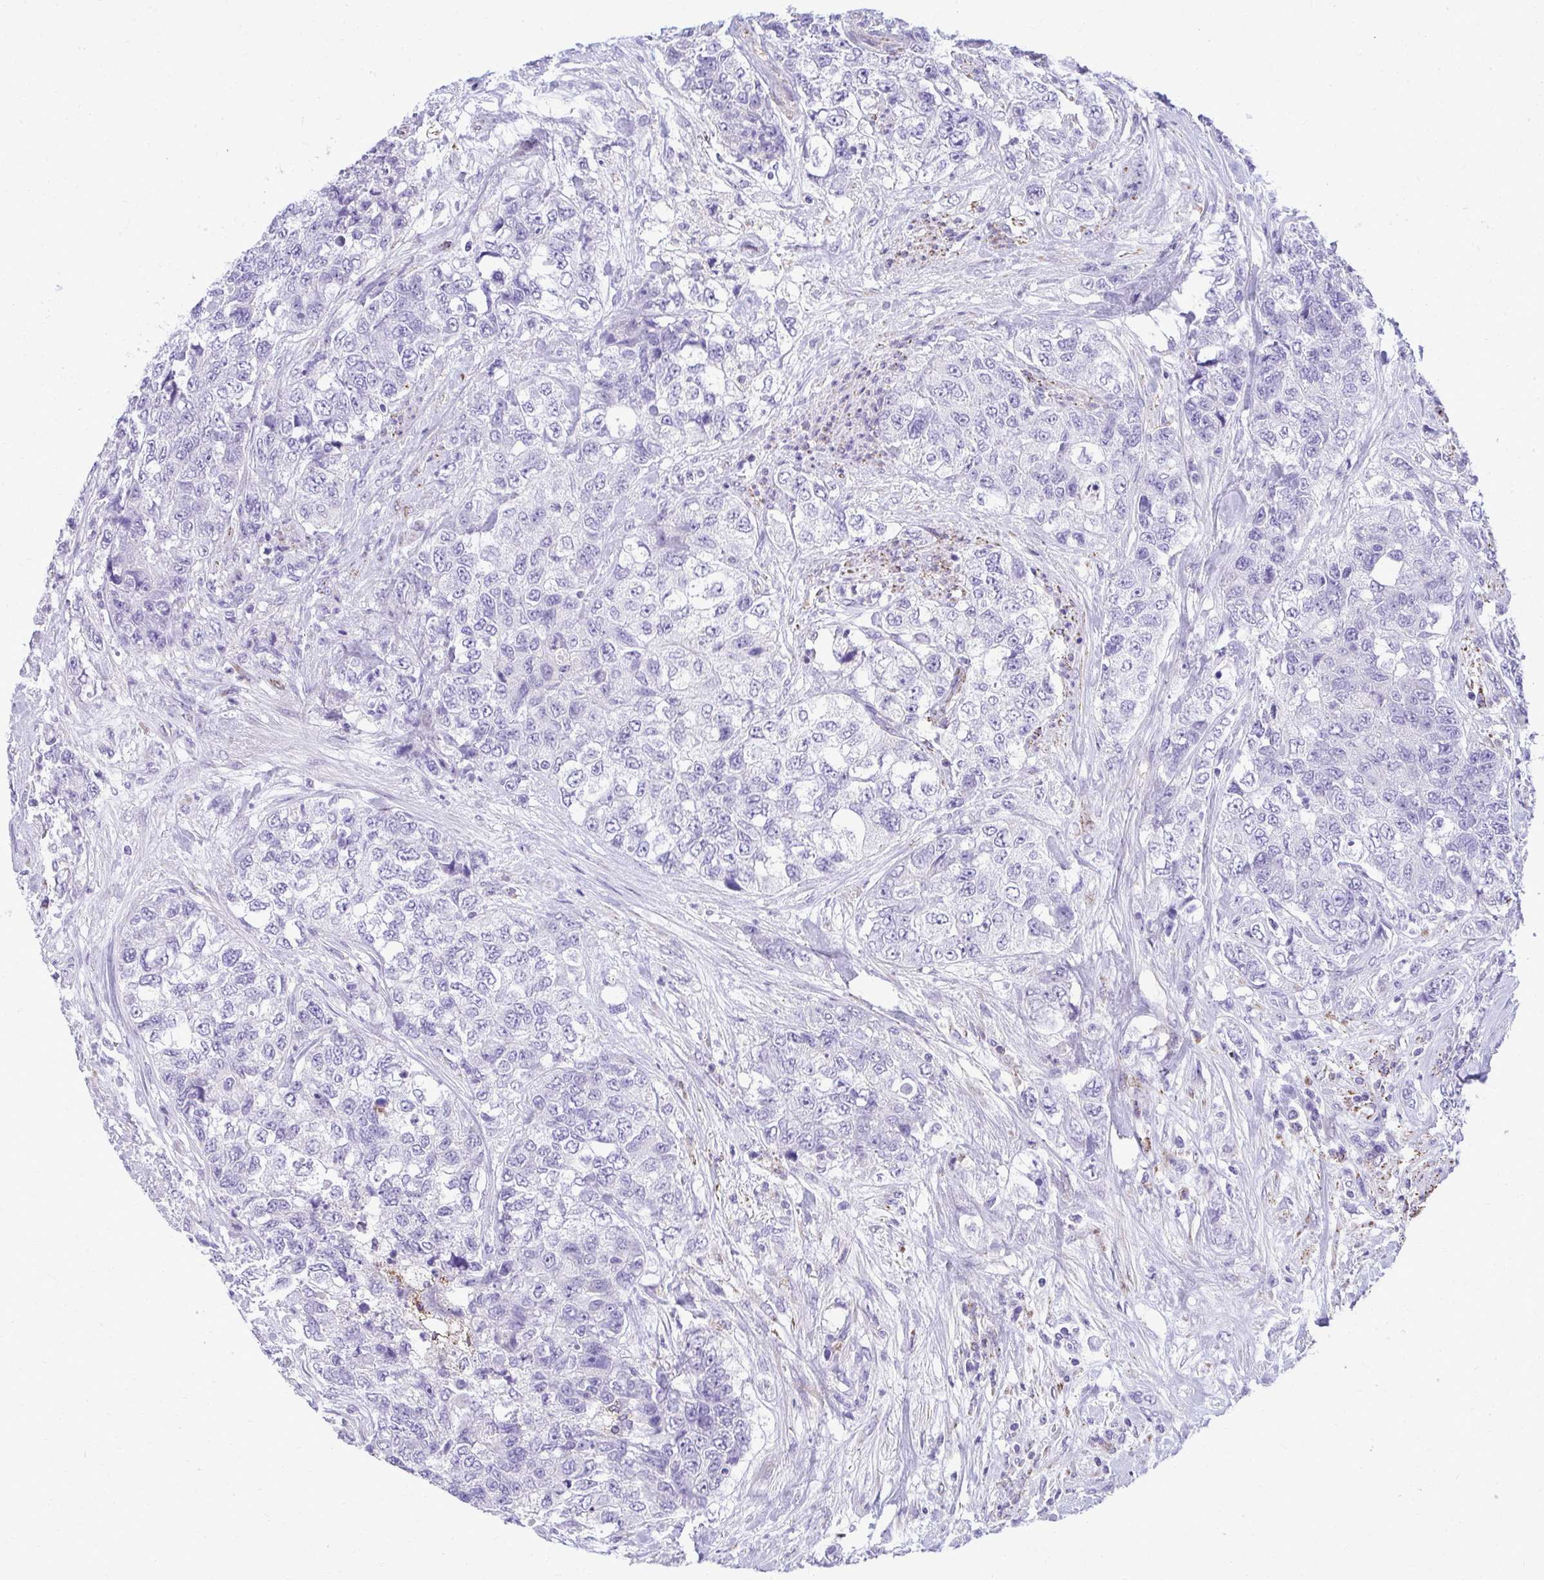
{"staining": {"intensity": "negative", "quantity": "none", "location": "none"}, "tissue": "urothelial cancer", "cell_type": "Tumor cells", "image_type": "cancer", "snomed": [{"axis": "morphology", "description": "Urothelial carcinoma, High grade"}, {"axis": "topography", "description": "Urinary bladder"}], "caption": "Tumor cells are negative for brown protein staining in urothelial cancer.", "gene": "AIG1", "patient": {"sex": "female", "age": 78}}